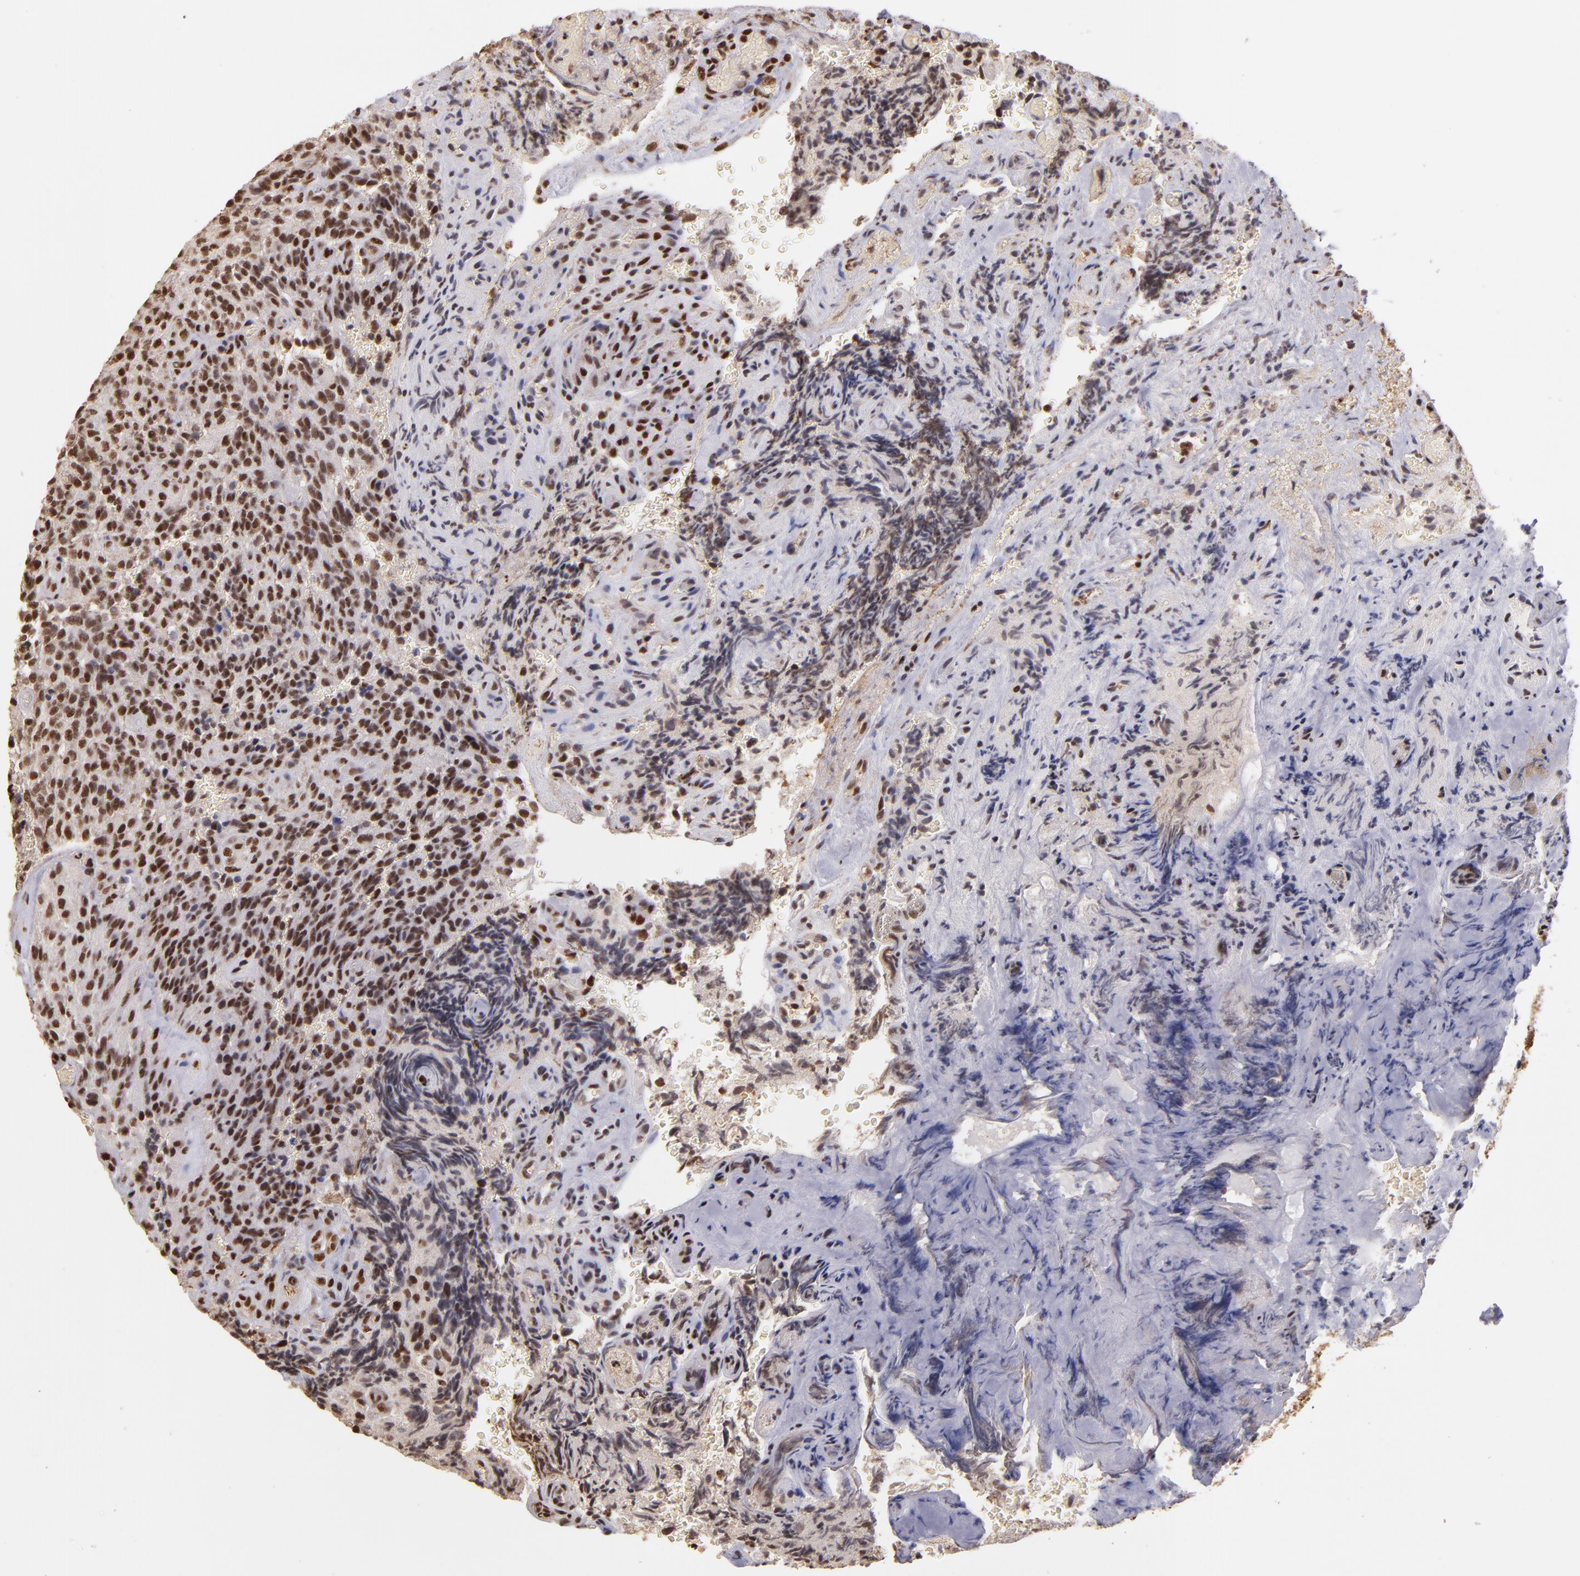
{"staining": {"intensity": "moderate", "quantity": ">75%", "location": "nuclear"}, "tissue": "glioma", "cell_type": "Tumor cells", "image_type": "cancer", "snomed": [{"axis": "morphology", "description": "Normal tissue, NOS"}, {"axis": "morphology", "description": "Glioma, malignant, High grade"}, {"axis": "topography", "description": "Cerebral cortex"}], "caption": "The immunohistochemical stain highlights moderate nuclear staining in tumor cells of high-grade glioma (malignant) tissue.", "gene": "SP1", "patient": {"sex": "male", "age": 56}}